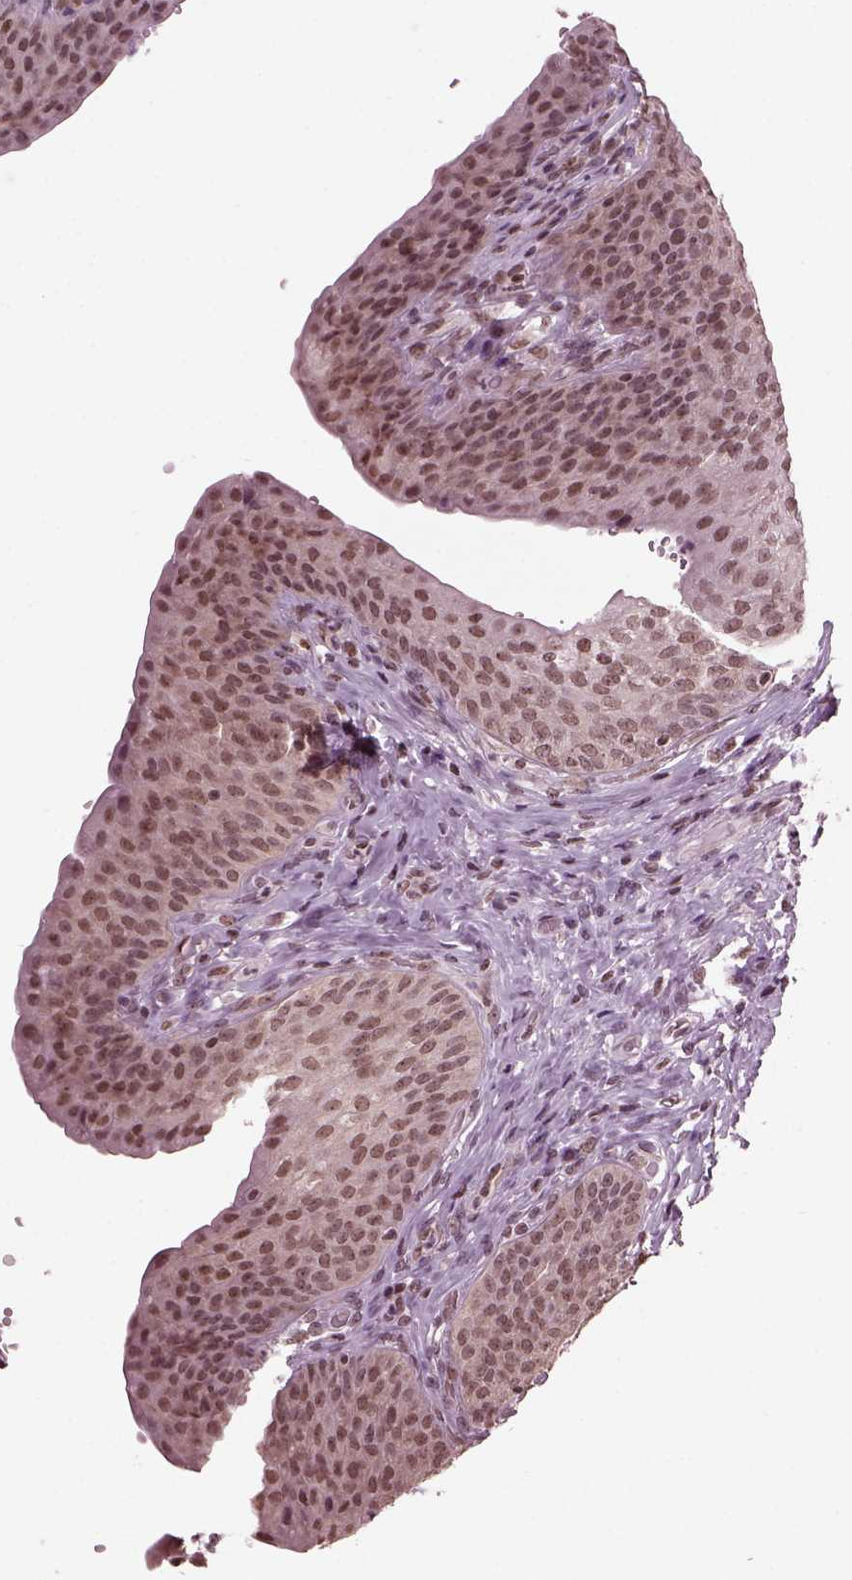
{"staining": {"intensity": "moderate", "quantity": ">75%", "location": "nuclear"}, "tissue": "urinary bladder", "cell_type": "Urothelial cells", "image_type": "normal", "snomed": [{"axis": "morphology", "description": "Normal tissue, NOS"}, {"axis": "topography", "description": "Urinary bladder"}], "caption": "Brown immunohistochemical staining in normal urinary bladder reveals moderate nuclear positivity in about >75% of urothelial cells. The protein of interest is shown in brown color, while the nuclei are stained blue.", "gene": "RUVBL2", "patient": {"sex": "male", "age": 66}}